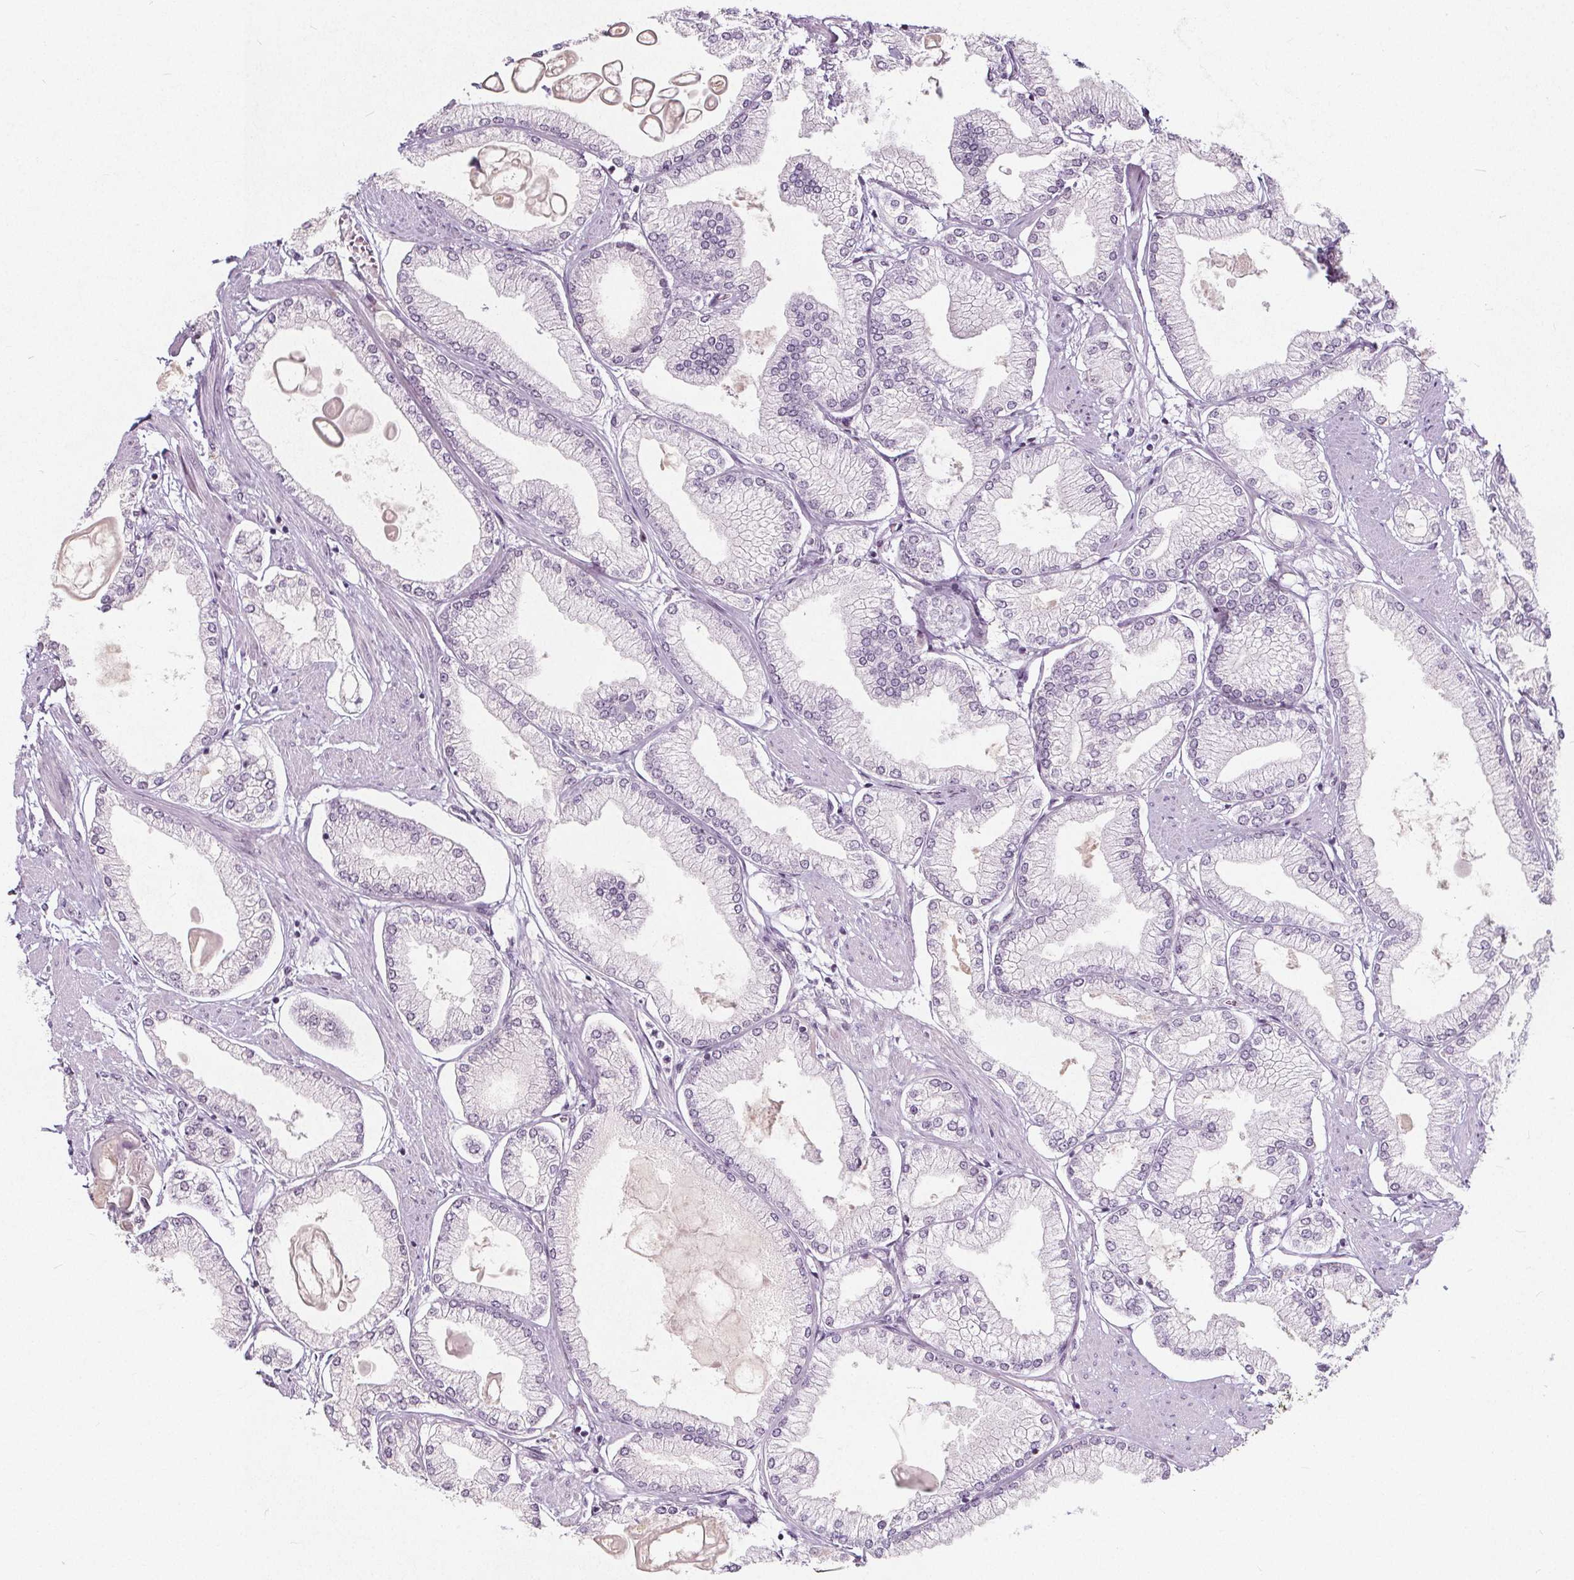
{"staining": {"intensity": "negative", "quantity": "none", "location": "none"}, "tissue": "prostate cancer", "cell_type": "Tumor cells", "image_type": "cancer", "snomed": [{"axis": "morphology", "description": "Adenocarcinoma, High grade"}, {"axis": "topography", "description": "Prostate"}], "caption": "Immunohistochemical staining of prostate cancer demonstrates no significant positivity in tumor cells. (DAB (3,3'-diaminobenzidine) IHC with hematoxylin counter stain).", "gene": "TAF6L", "patient": {"sex": "male", "age": 68}}